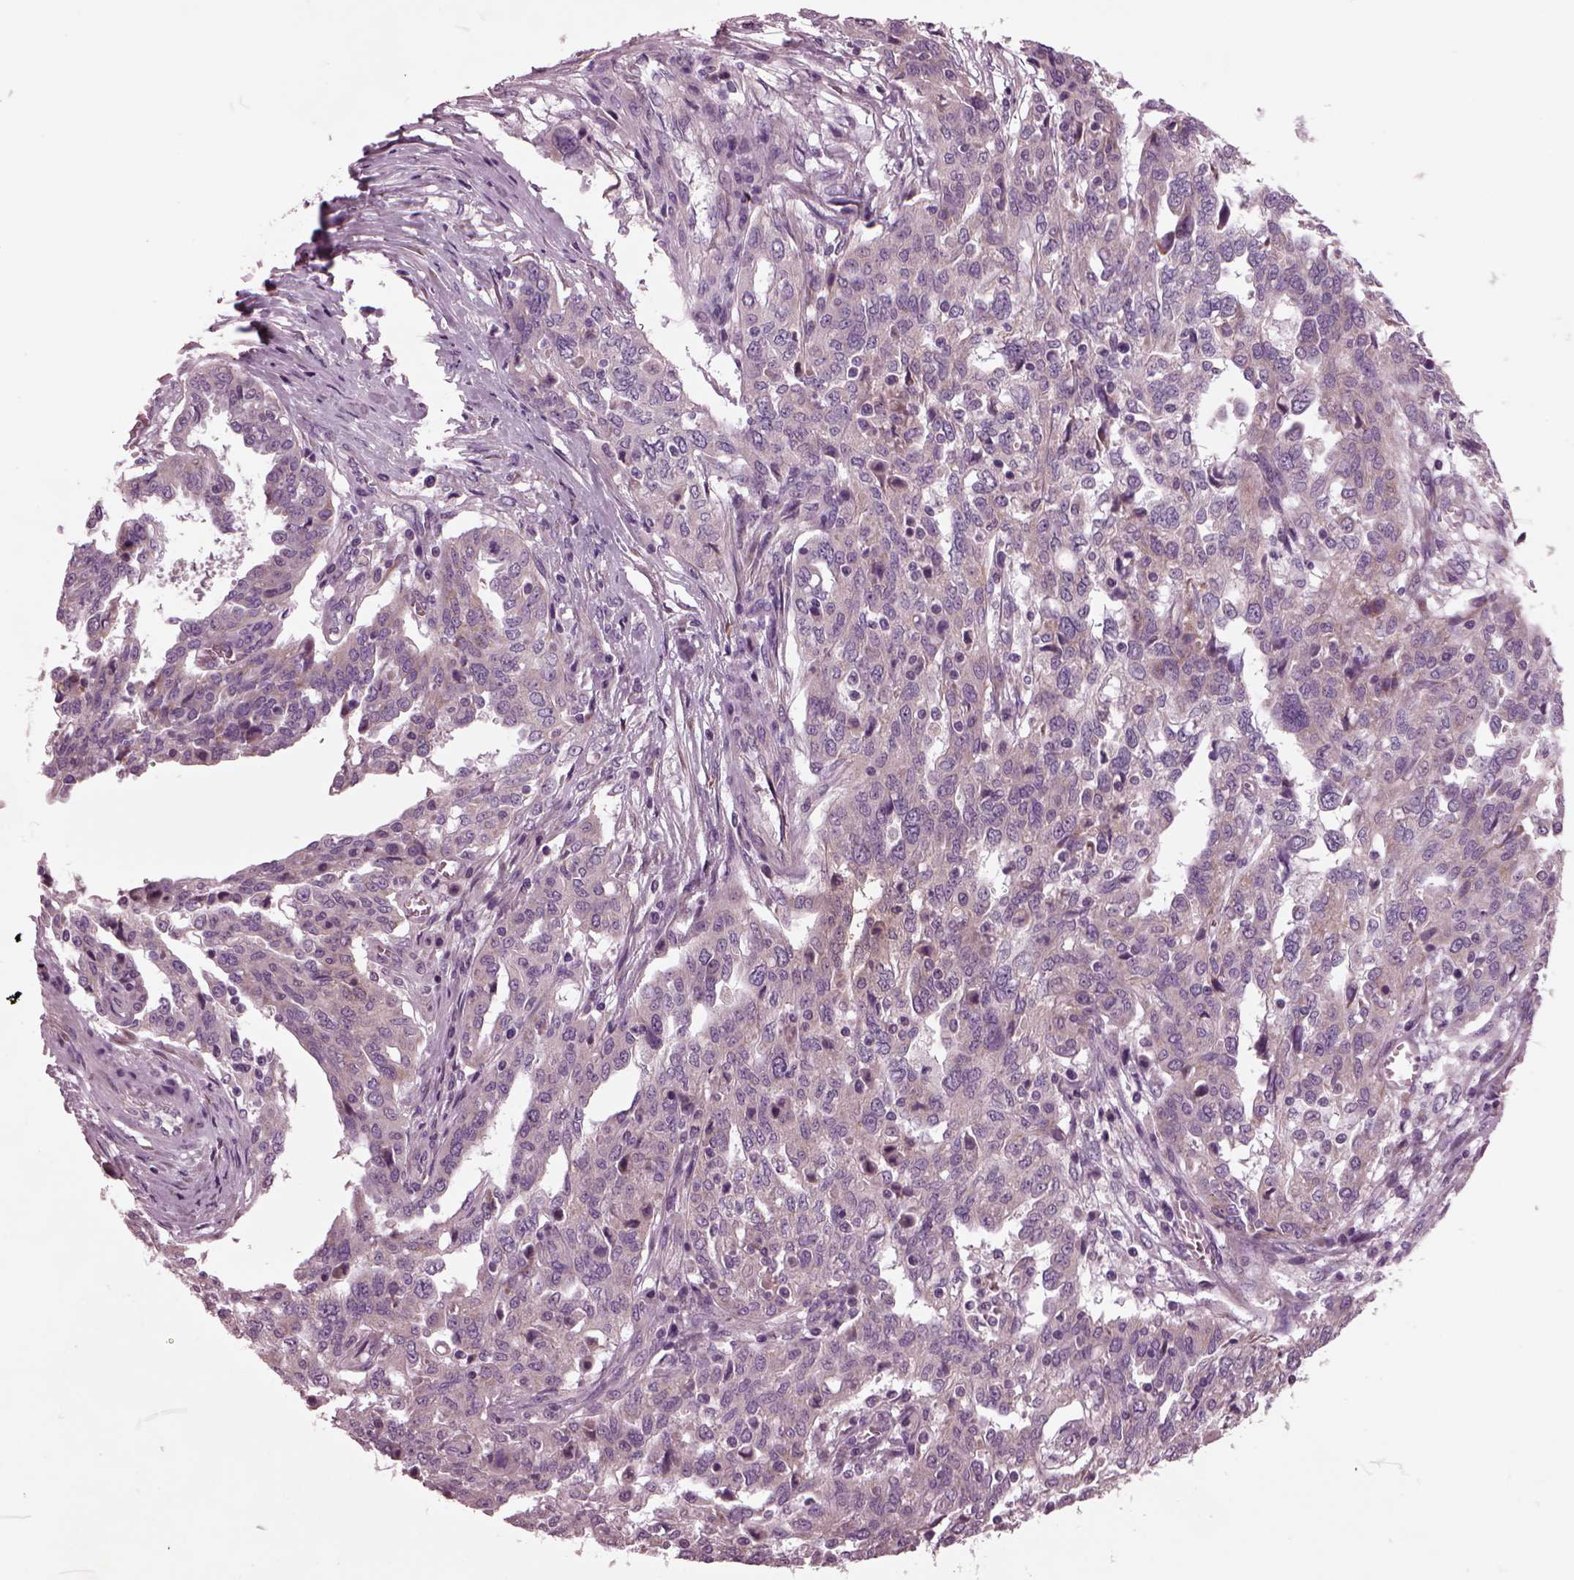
{"staining": {"intensity": "weak", "quantity": "25%-75%", "location": "cytoplasmic/membranous"}, "tissue": "ovarian cancer", "cell_type": "Tumor cells", "image_type": "cancer", "snomed": [{"axis": "morphology", "description": "Cystadenocarcinoma, serous, NOS"}, {"axis": "topography", "description": "Ovary"}], "caption": "About 25%-75% of tumor cells in human ovarian cancer (serous cystadenocarcinoma) demonstrate weak cytoplasmic/membranous protein expression as visualized by brown immunohistochemical staining.", "gene": "AP4M1", "patient": {"sex": "female", "age": 67}}